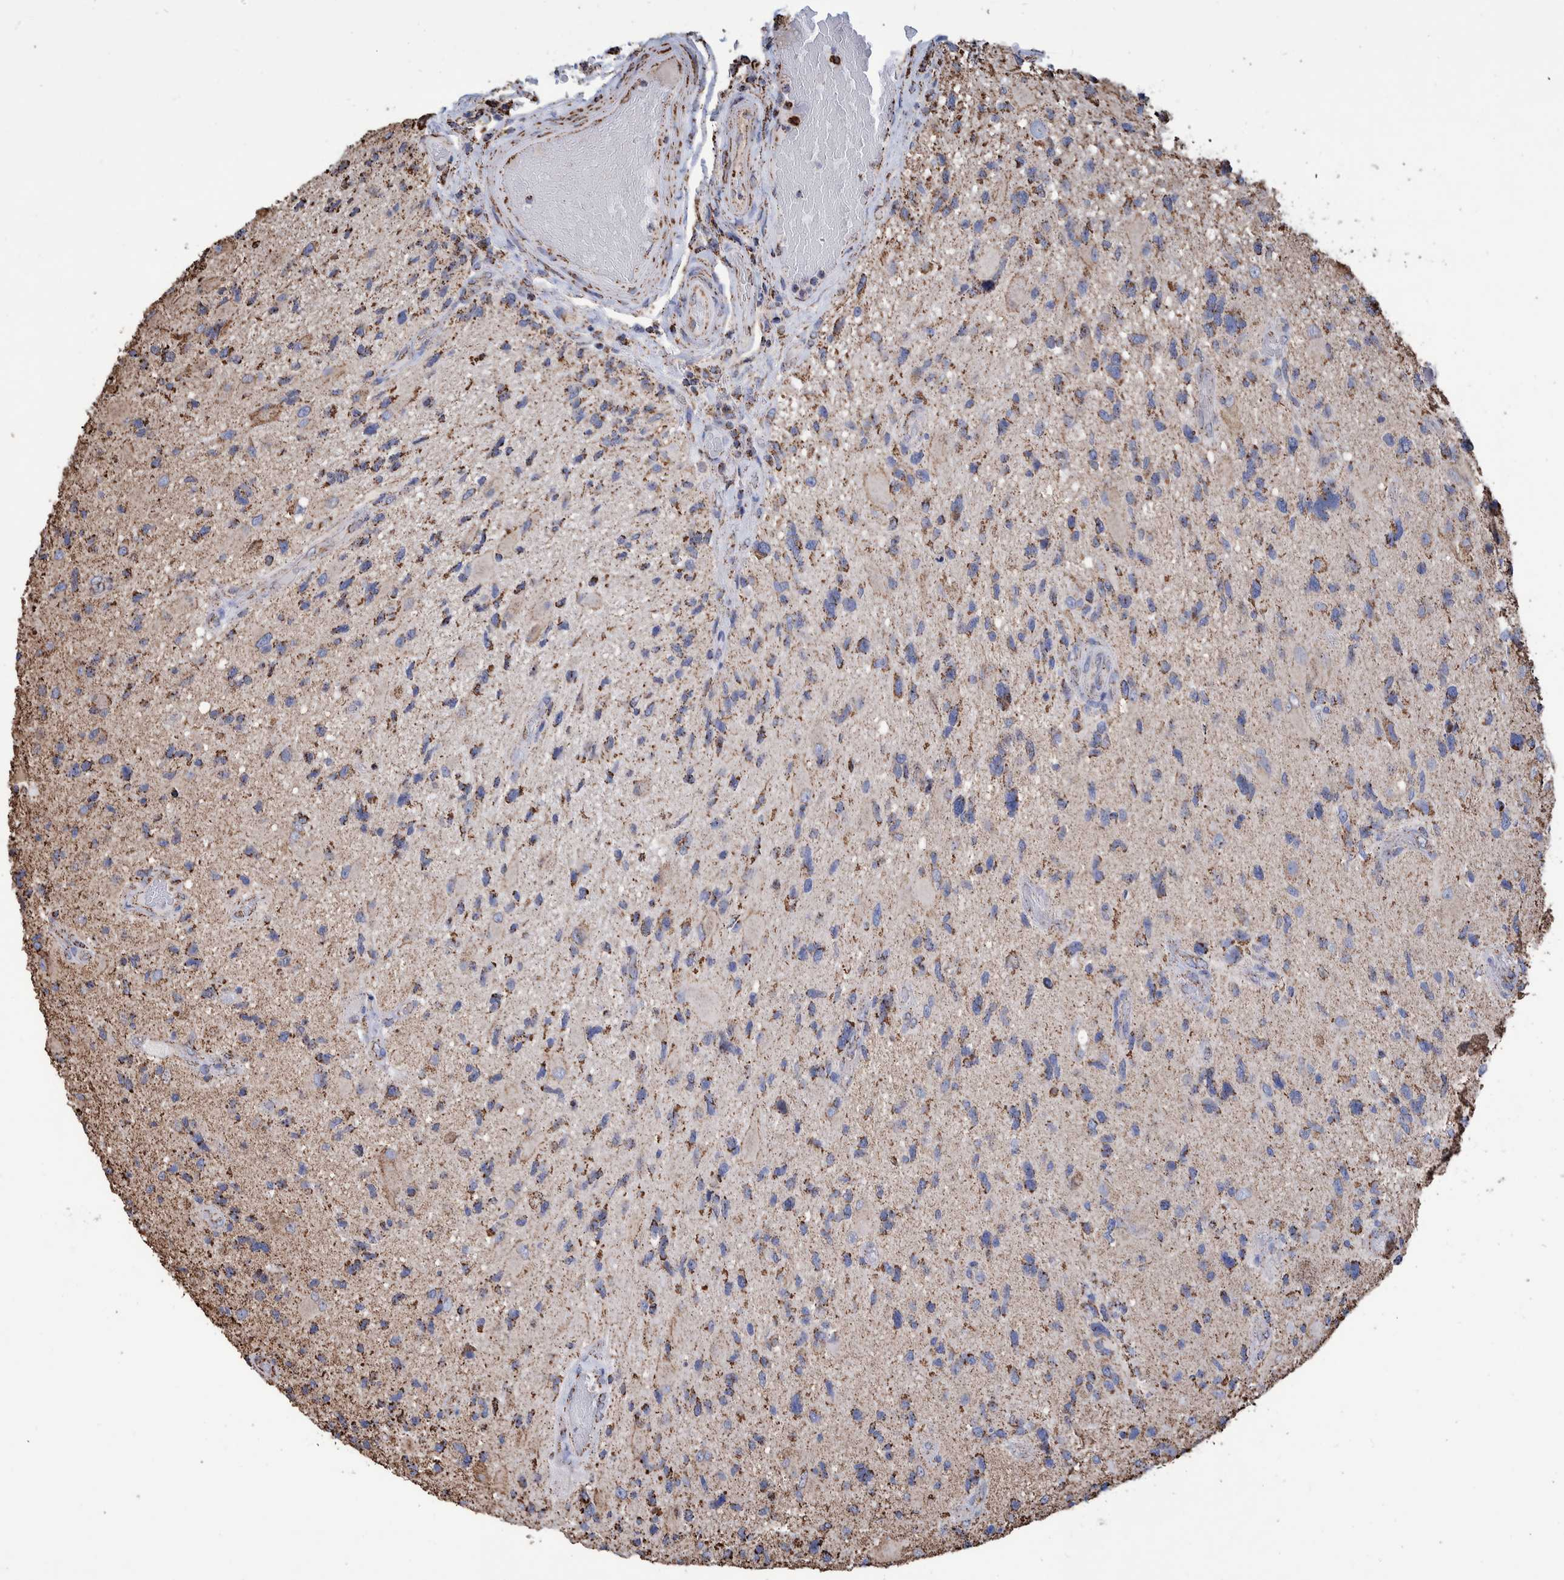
{"staining": {"intensity": "strong", "quantity": ">75%", "location": "cytoplasmic/membranous"}, "tissue": "glioma", "cell_type": "Tumor cells", "image_type": "cancer", "snomed": [{"axis": "morphology", "description": "Glioma, malignant, High grade"}, {"axis": "topography", "description": "Brain"}], "caption": "A brown stain labels strong cytoplasmic/membranous positivity of a protein in human high-grade glioma (malignant) tumor cells. The protein of interest is shown in brown color, while the nuclei are stained blue.", "gene": "VPS26C", "patient": {"sex": "male", "age": 33}}